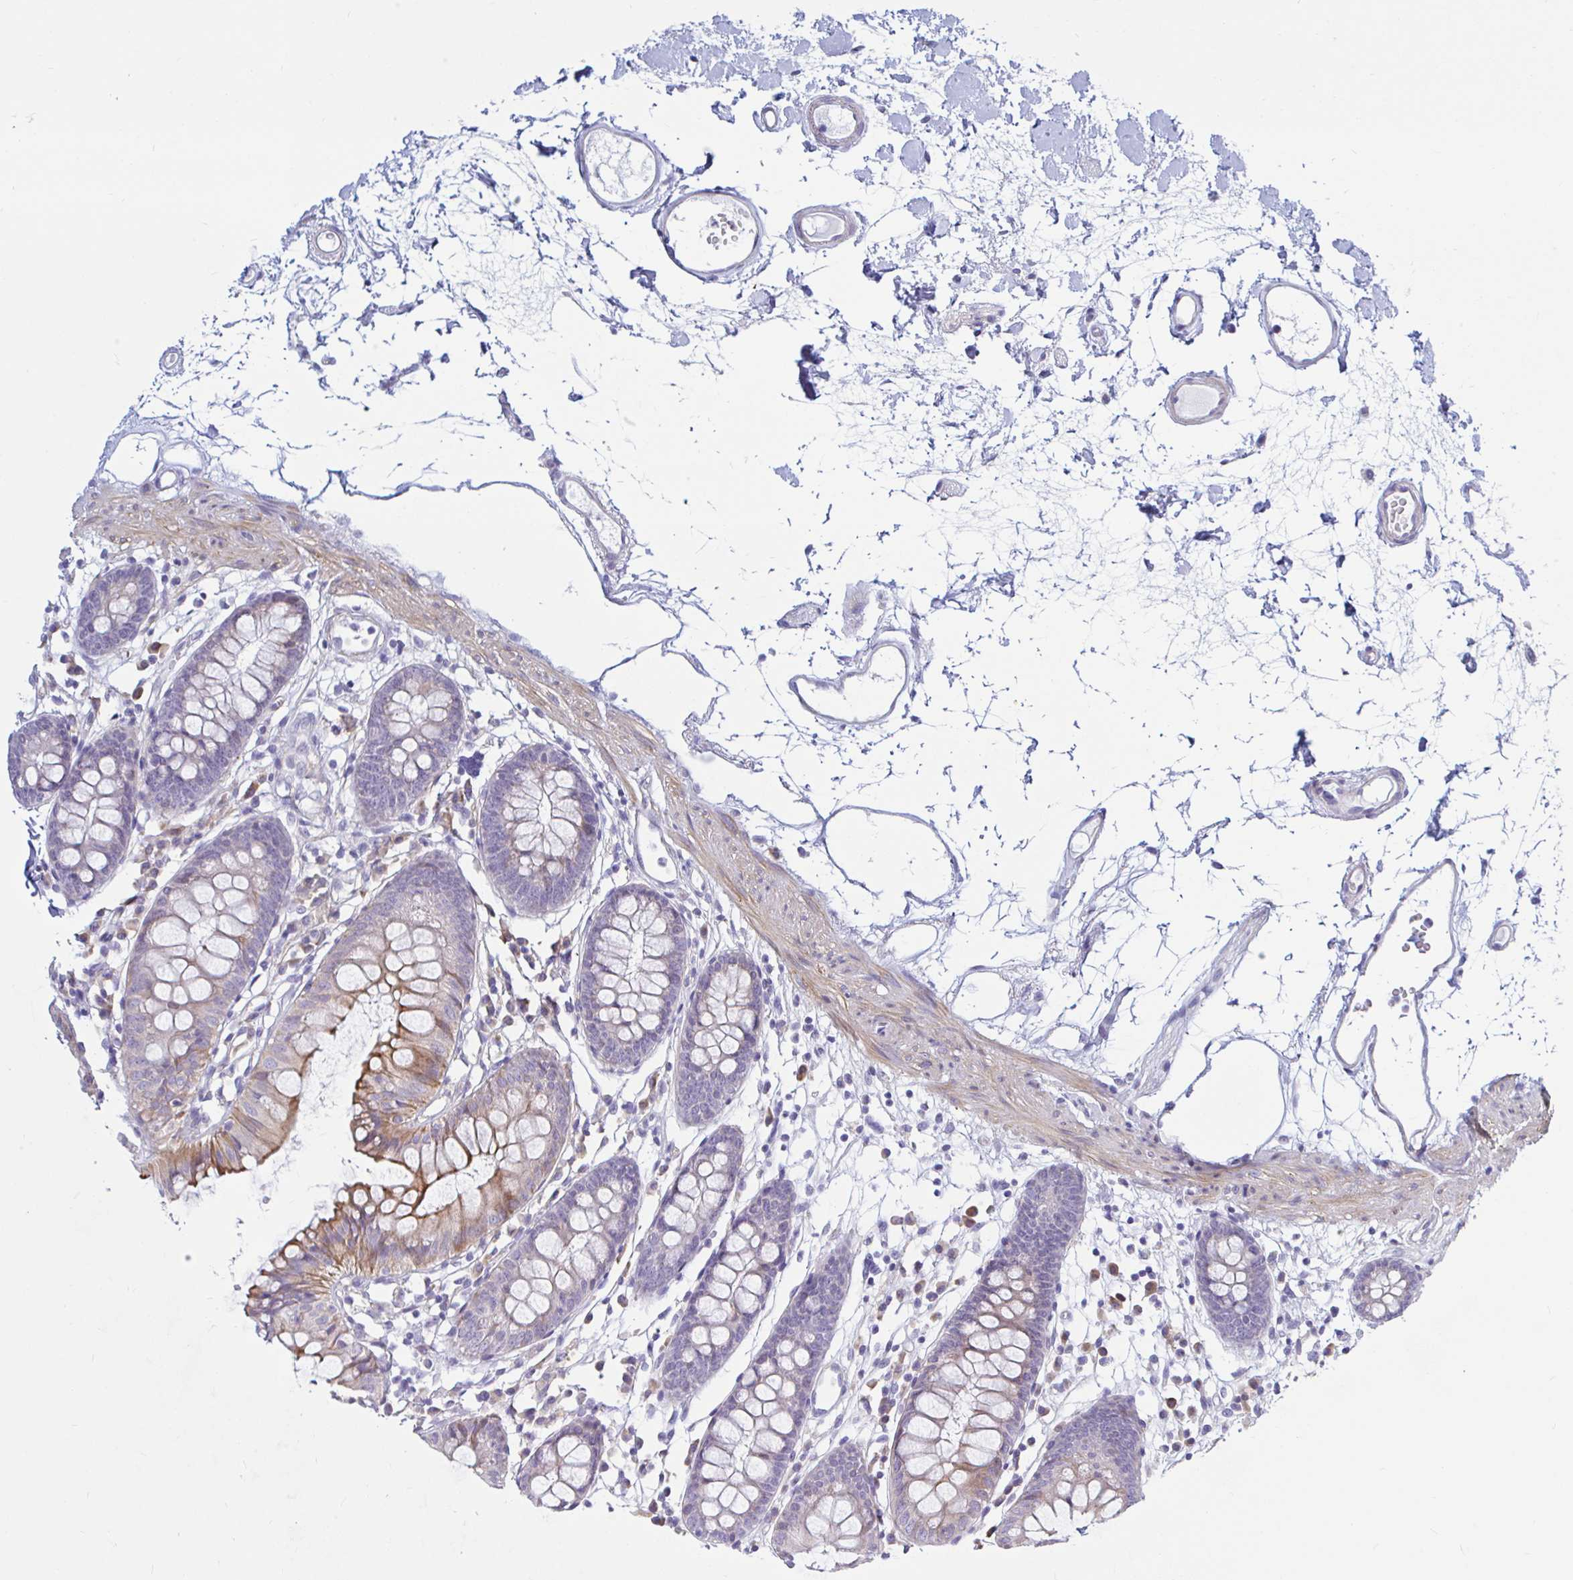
{"staining": {"intensity": "negative", "quantity": "none", "location": "none"}, "tissue": "colon", "cell_type": "Endothelial cells", "image_type": "normal", "snomed": [{"axis": "morphology", "description": "Normal tissue, NOS"}, {"axis": "topography", "description": "Colon"}], "caption": "This is a photomicrograph of IHC staining of unremarkable colon, which shows no positivity in endothelial cells.", "gene": "ENSG00000271254", "patient": {"sex": "female", "age": 84}}